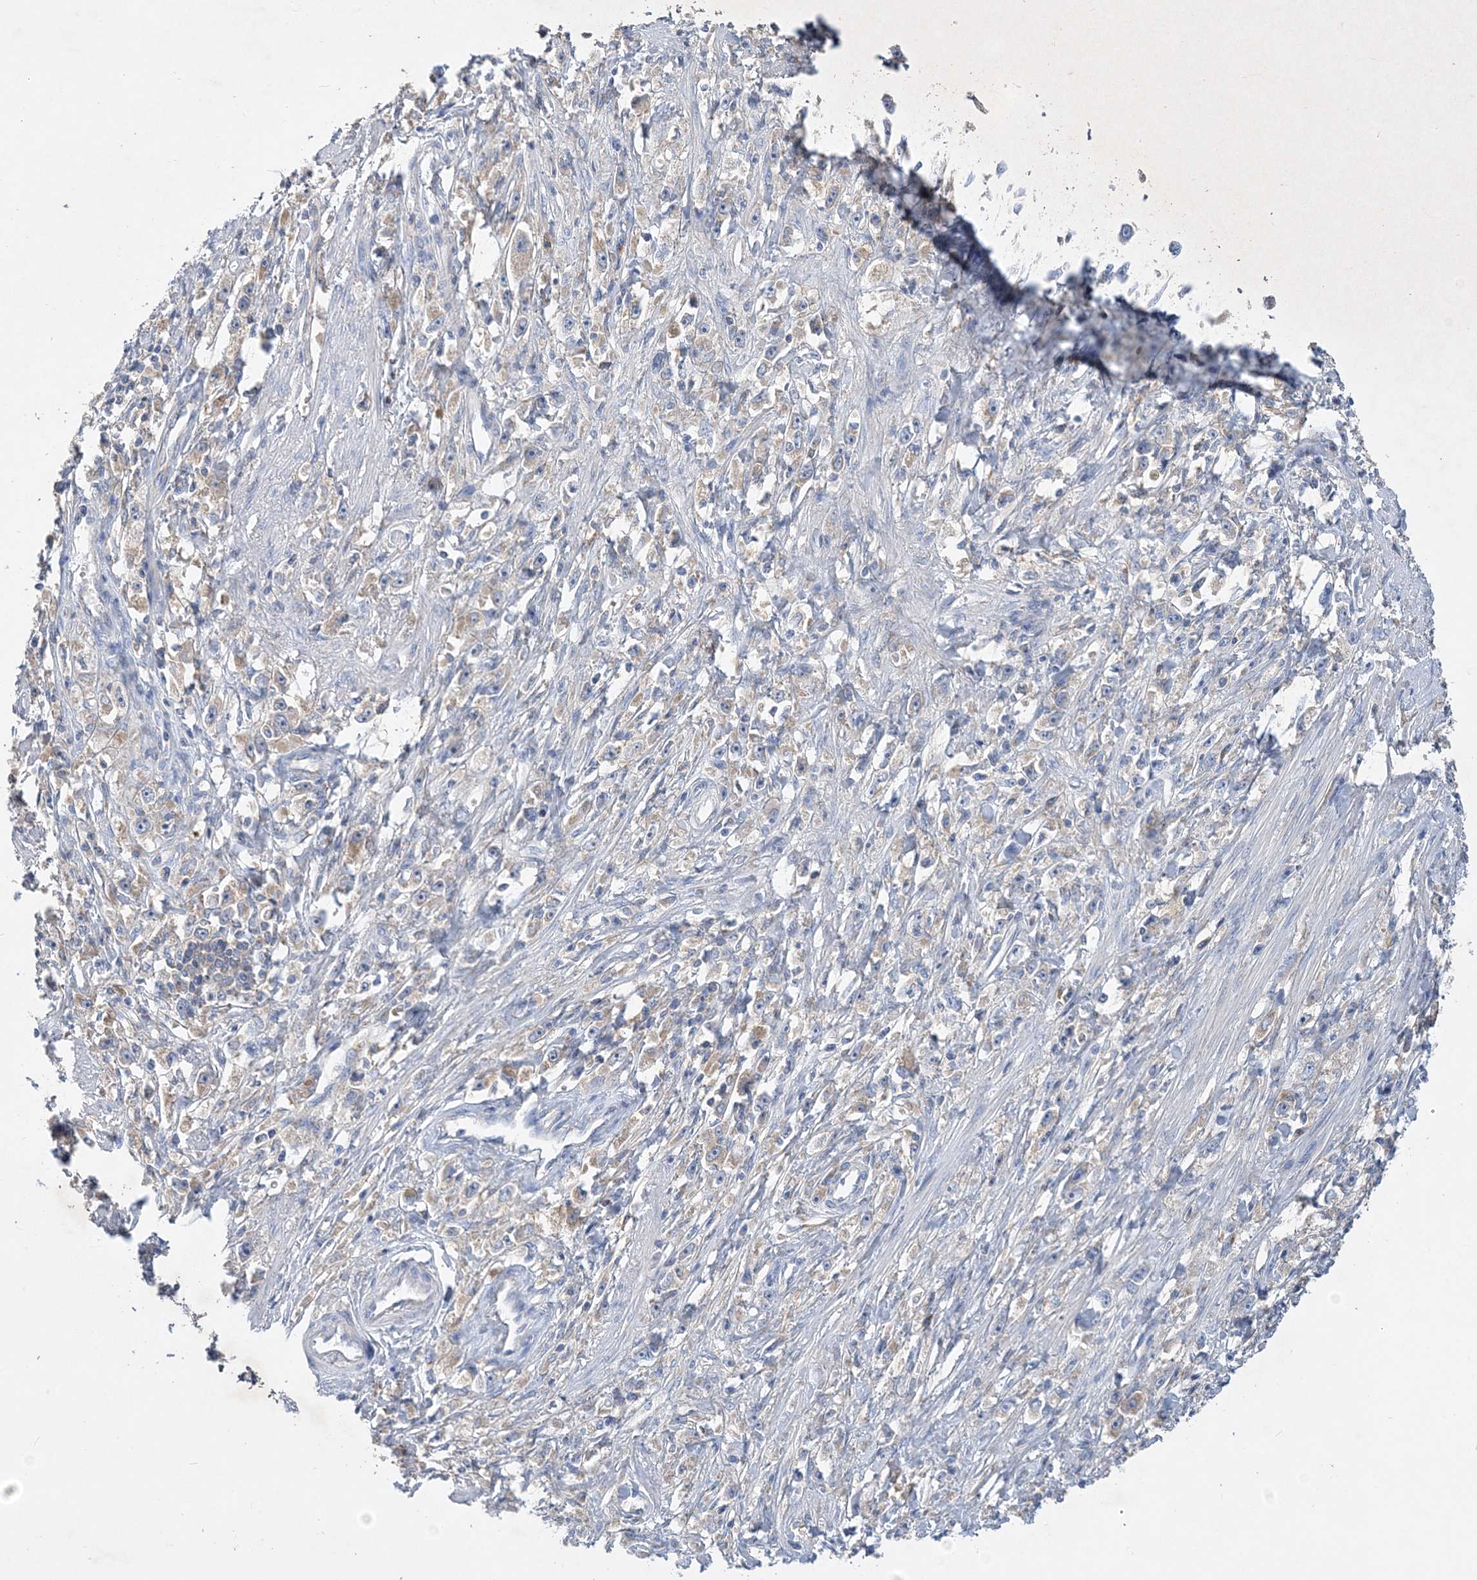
{"staining": {"intensity": "weak", "quantity": "<25%", "location": "cytoplasmic/membranous"}, "tissue": "stomach cancer", "cell_type": "Tumor cells", "image_type": "cancer", "snomed": [{"axis": "morphology", "description": "Adenocarcinoma, NOS"}, {"axis": "topography", "description": "Stomach"}], "caption": "The photomicrograph displays no staining of tumor cells in stomach cancer (adenocarcinoma).", "gene": "GRINA", "patient": {"sex": "female", "age": 59}}